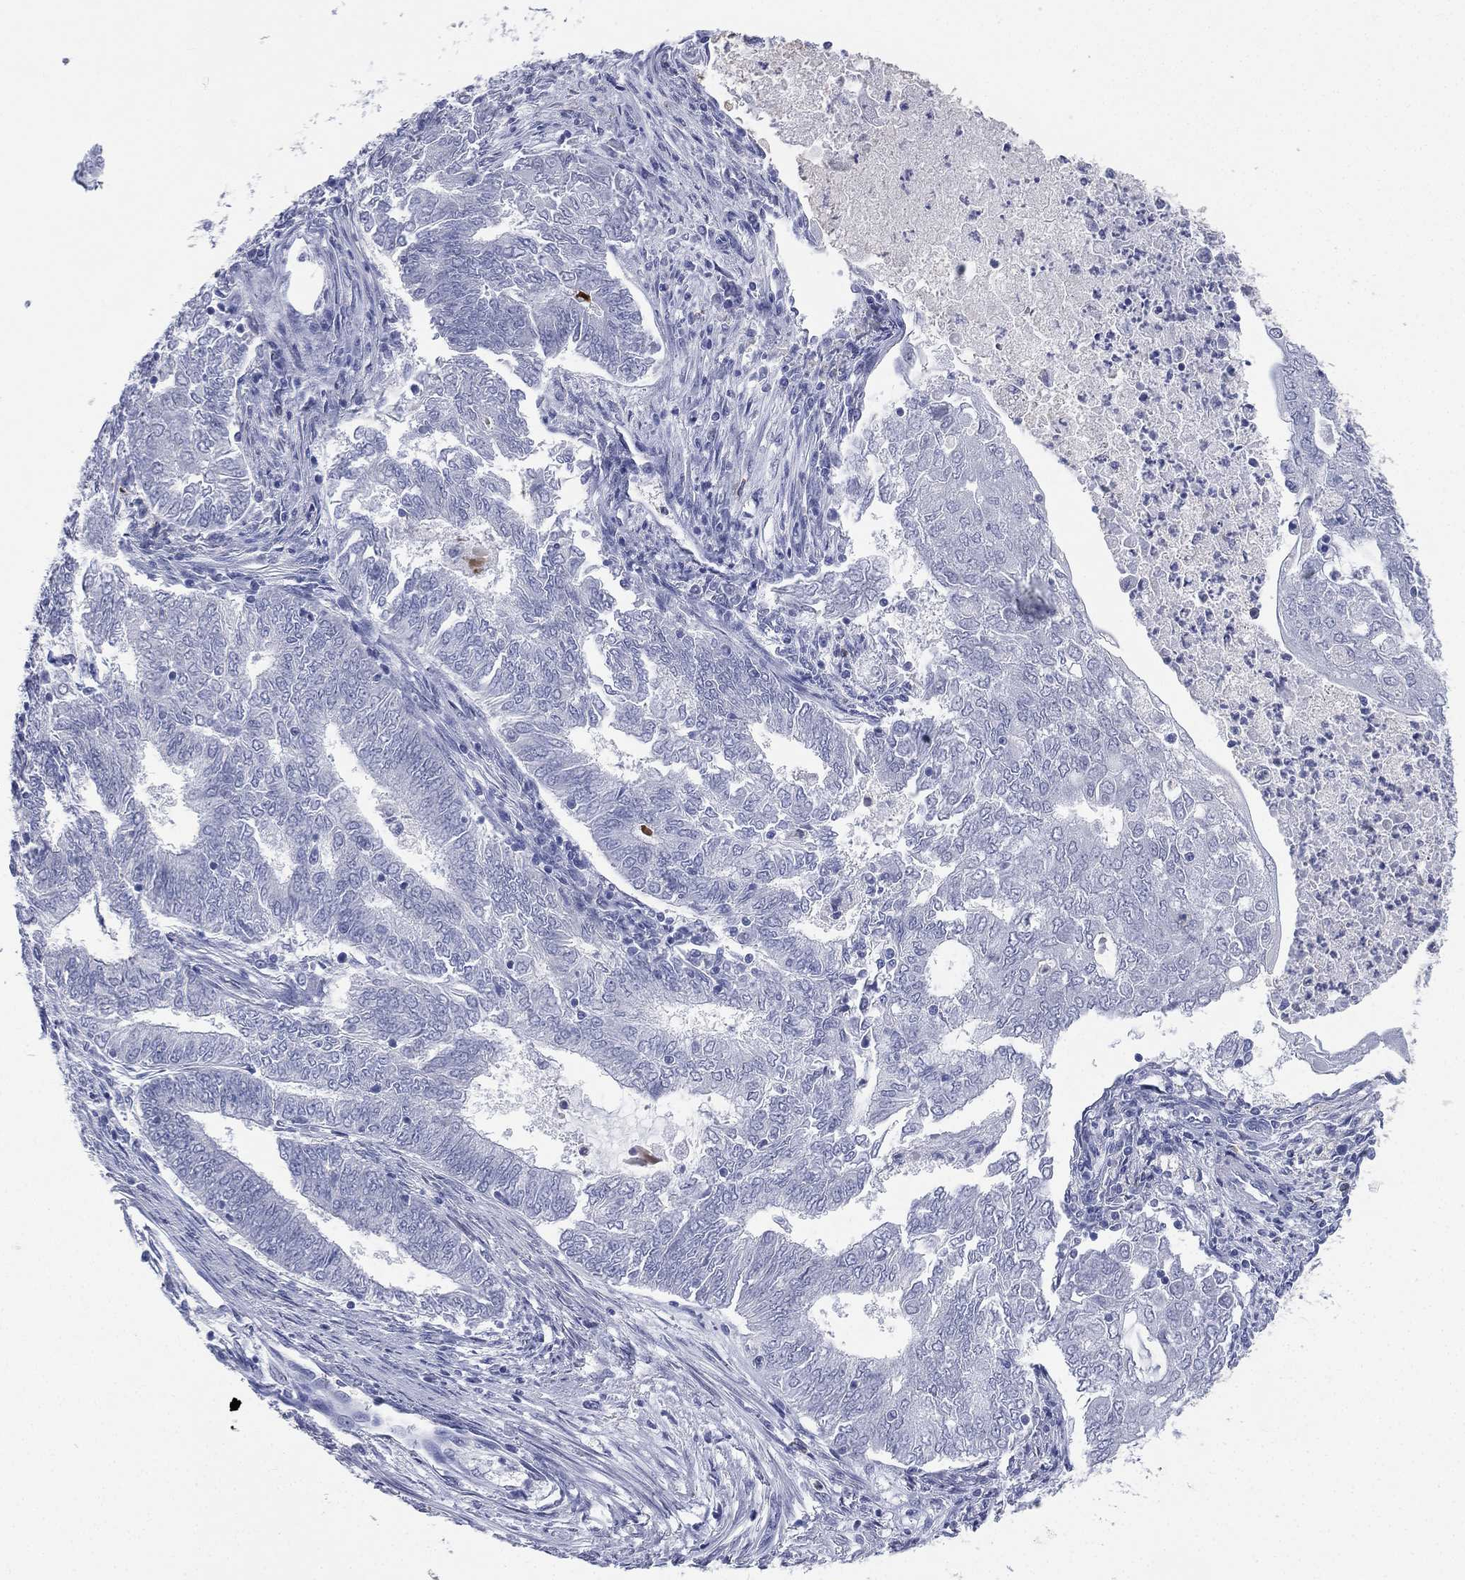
{"staining": {"intensity": "negative", "quantity": "none", "location": "none"}, "tissue": "endometrial cancer", "cell_type": "Tumor cells", "image_type": "cancer", "snomed": [{"axis": "morphology", "description": "Adenocarcinoma, NOS"}, {"axis": "topography", "description": "Endometrium"}], "caption": "This is an immunohistochemistry (IHC) histopathology image of endometrial adenocarcinoma. There is no expression in tumor cells.", "gene": "CD22", "patient": {"sex": "female", "age": 62}}